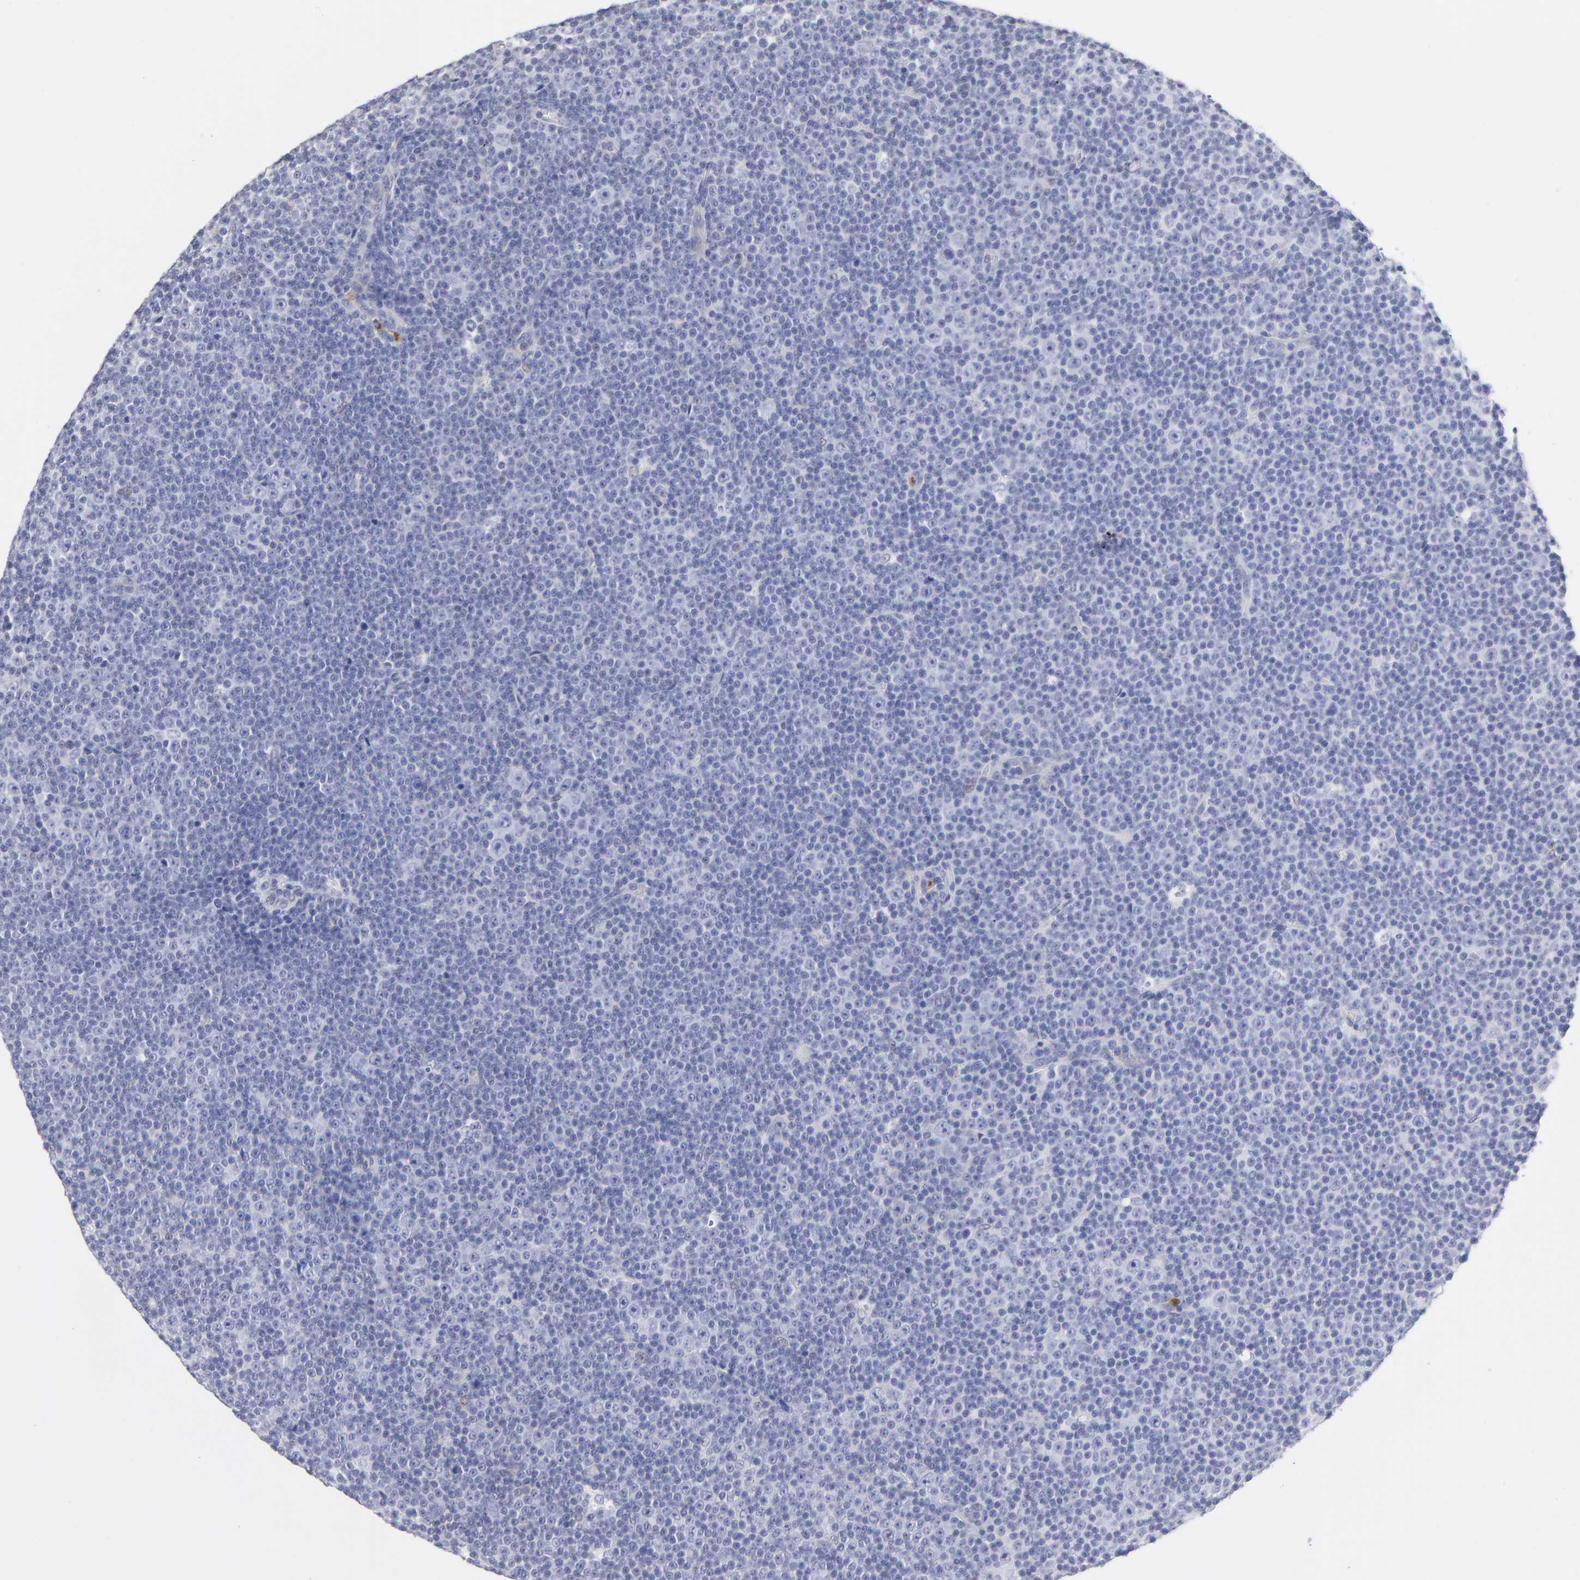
{"staining": {"intensity": "negative", "quantity": "none", "location": "none"}, "tissue": "lymphoma", "cell_type": "Tumor cells", "image_type": "cancer", "snomed": [{"axis": "morphology", "description": "Malignant lymphoma, non-Hodgkin's type, Low grade"}, {"axis": "topography", "description": "Lymph node"}], "caption": "The image reveals no significant staining in tumor cells of lymphoma. The staining is performed using DAB (3,3'-diaminobenzidine) brown chromogen with nuclei counter-stained in using hematoxylin.", "gene": "SMARCA1", "patient": {"sex": "female", "age": 67}}